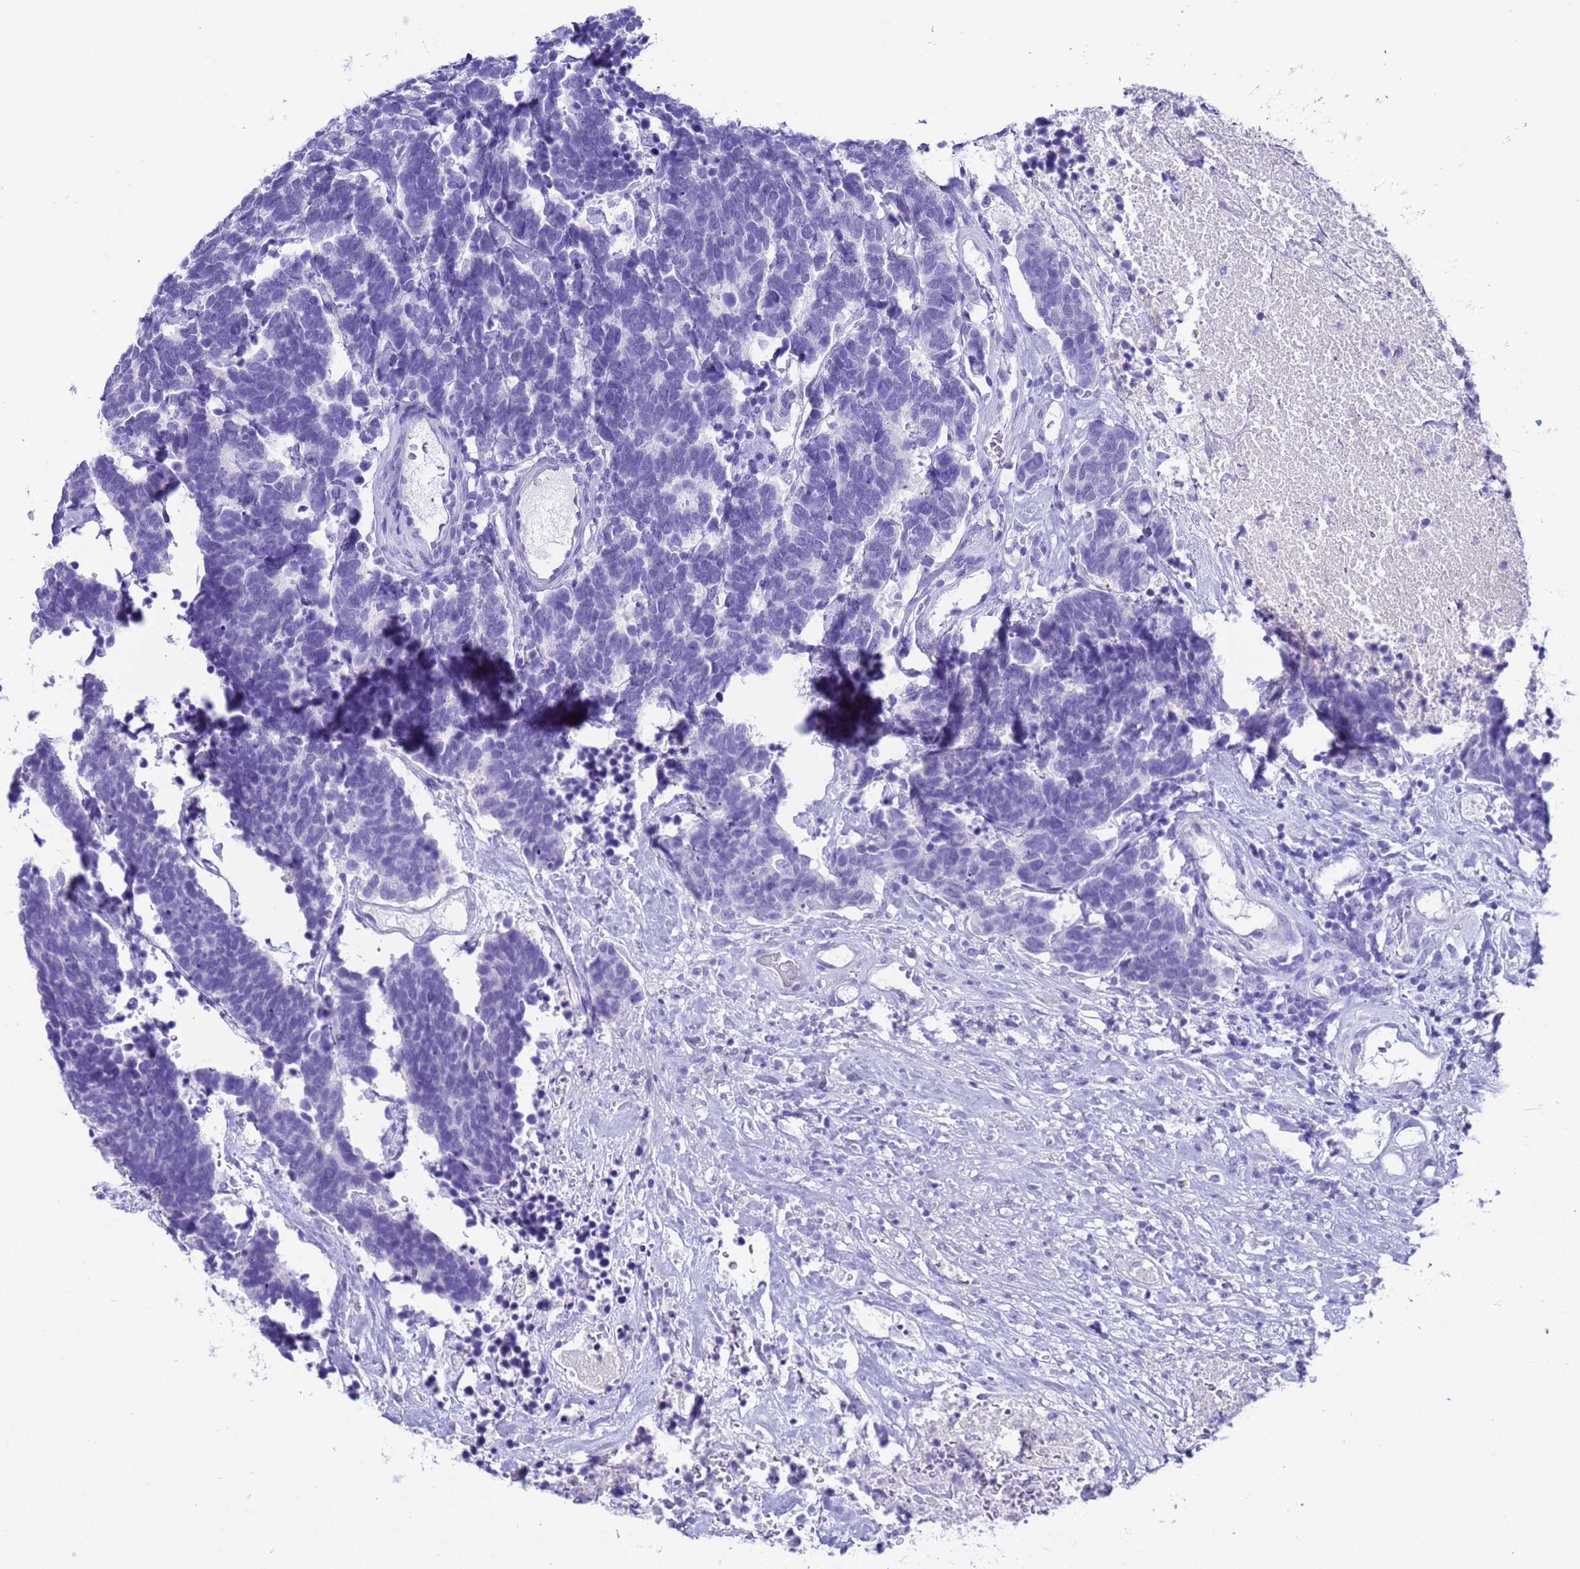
{"staining": {"intensity": "negative", "quantity": "none", "location": "none"}, "tissue": "carcinoid", "cell_type": "Tumor cells", "image_type": "cancer", "snomed": [{"axis": "morphology", "description": "Carcinoma, NOS"}, {"axis": "morphology", "description": "Carcinoid, malignant, NOS"}, {"axis": "topography", "description": "Urinary bladder"}], "caption": "Immunohistochemistry photomicrograph of neoplastic tissue: human carcinoid stained with DAB (3,3'-diaminobenzidine) exhibits no significant protein expression in tumor cells.", "gene": "CKM", "patient": {"sex": "male", "age": 57}}